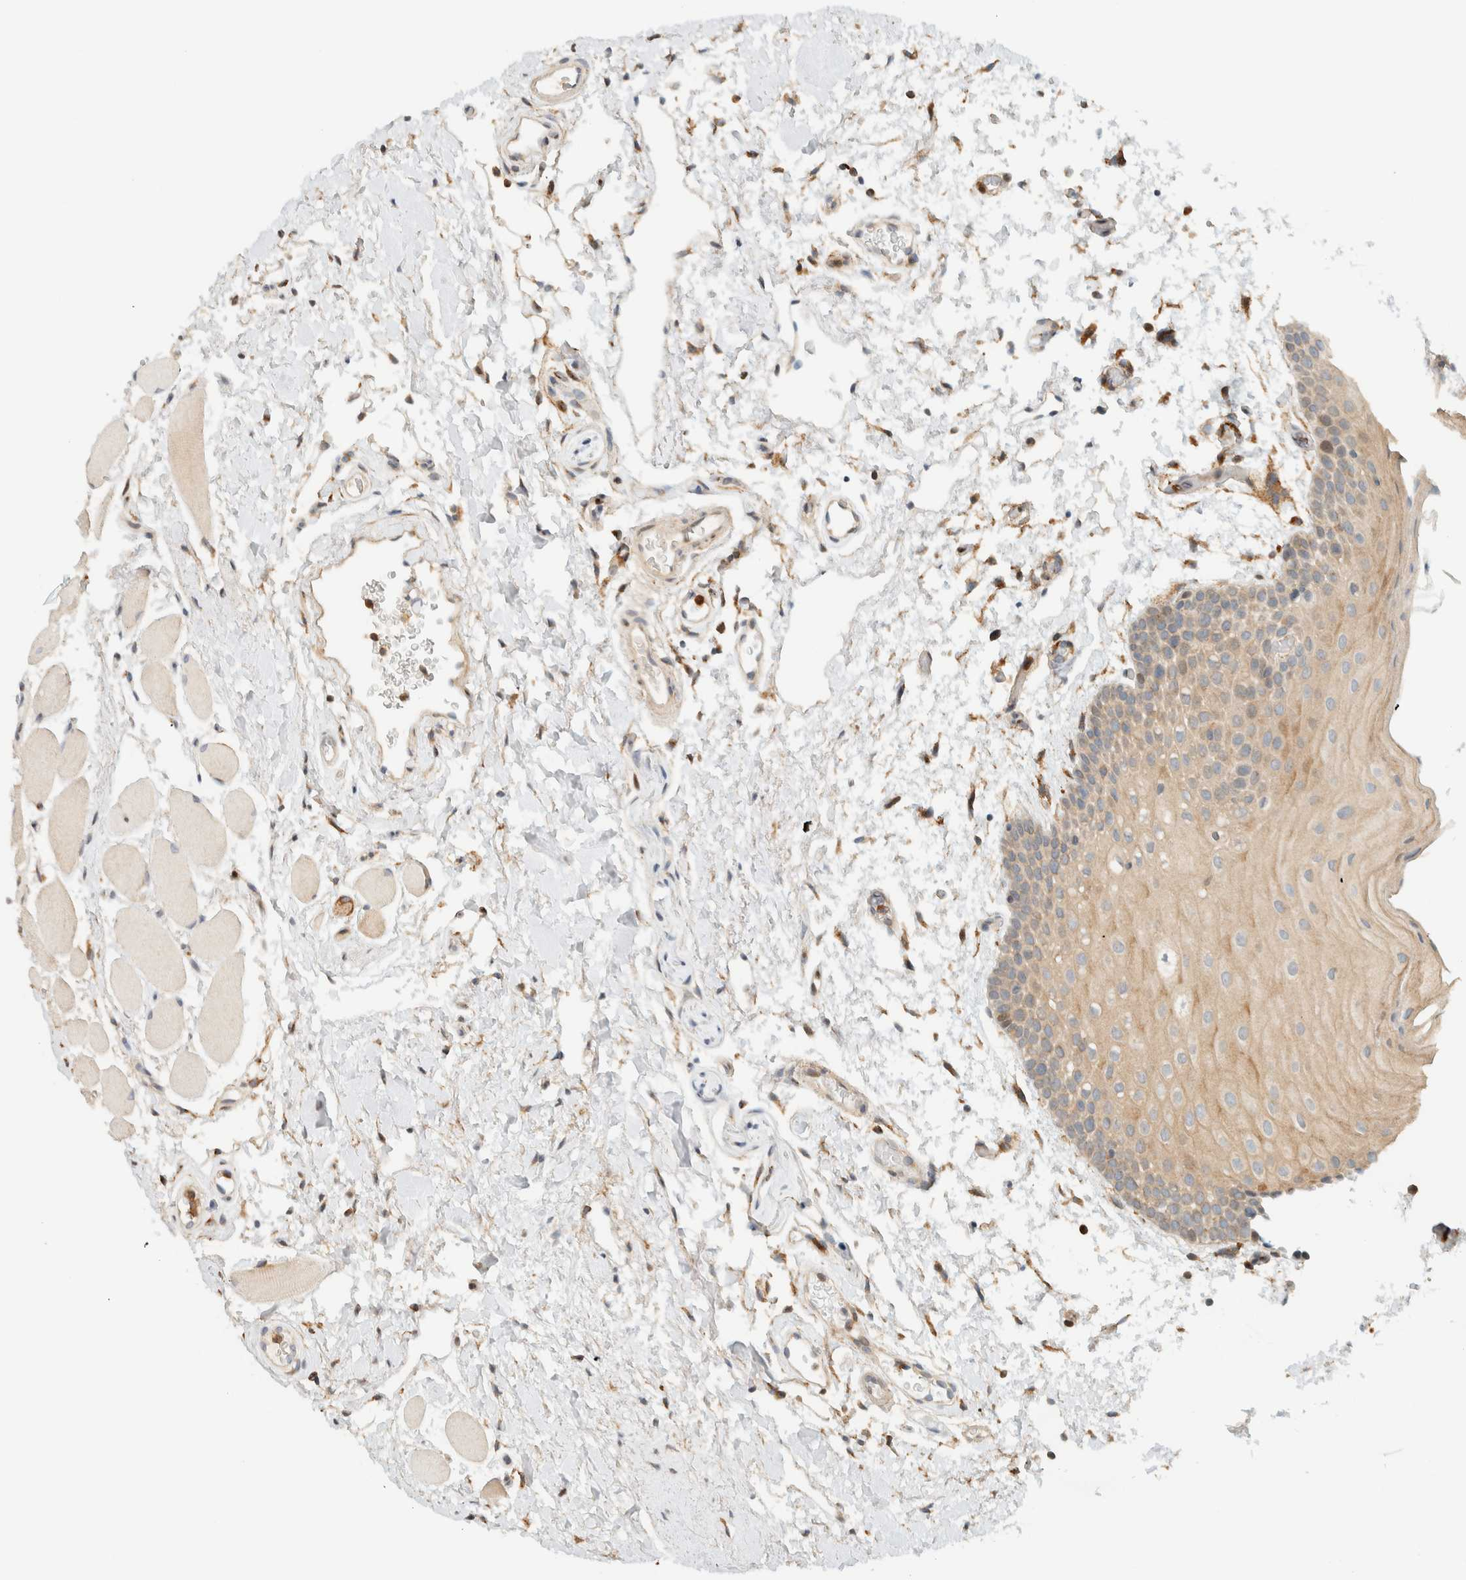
{"staining": {"intensity": "moderate", "quantity": "25%-75%", "location": "cytoplasmic/membranous"}, "tissue": "oral mucosa", "cell_type": "Squamous epithelial cells", "image_type": "normal", "snomed": [{"axis": "morphology", "description": "Normal tissue, NOS"}, {"axis": "topography", "description": "Oral tissue"}], "caption": "Oral mucosa stained for a protein (brown) demonstrates moderate cytoplasmic/membranous positive staining in approximately 25%-75% of squamous epithelial cells.", "gene": "CCDC171", "patient": {"sex": "male", "age": 62}}